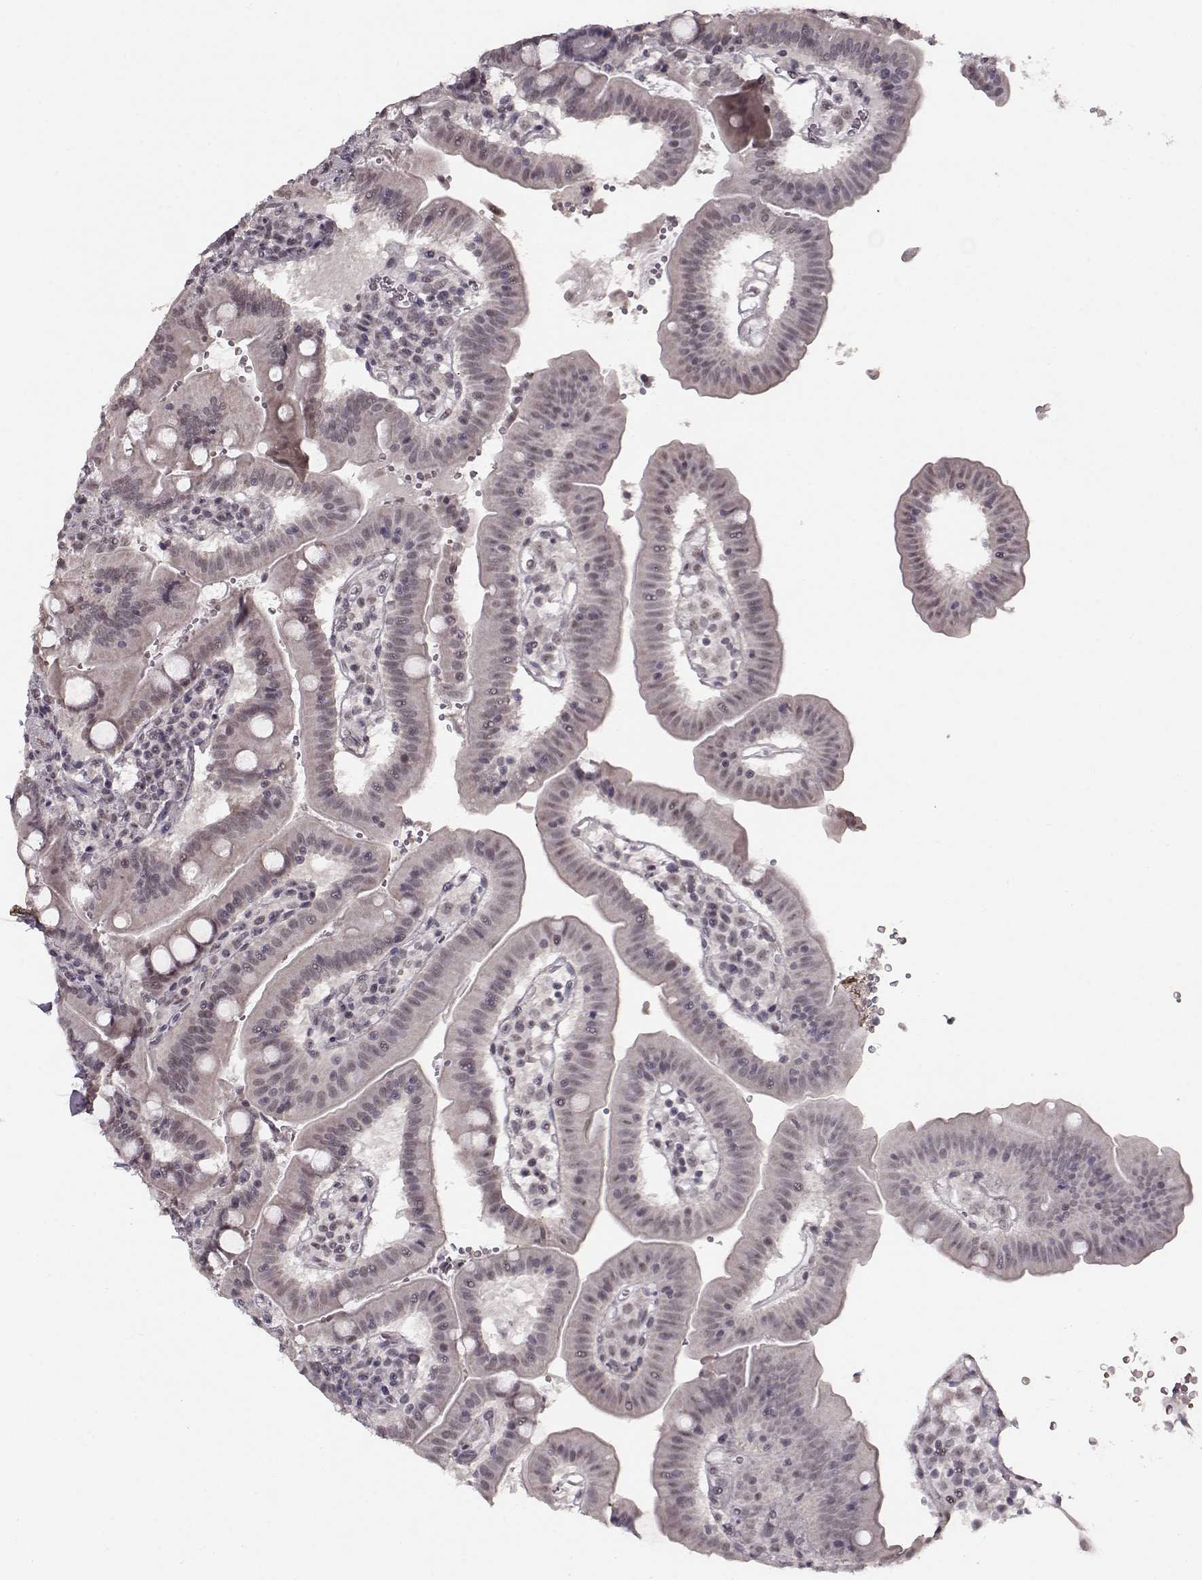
{"staining": {"intensity": "negative", "quantity": "none", "location": "none"}, "tissue": "duodenum", "cell_type": "Glandular cells", "image_type": "normal", "snomed": [{"axis": "morphology", "description": "Normal tissue, NOS"}, {"axis": "topography", "description": "Duodenum"}], "caption": "IHC of normal human duodenum exhibits no staining in glandular cells. (Stains: DAB immunohistochemistry with hematoxylin counter stain, Microscopy: brightfield microscopy at high magnification).", "gene": "PCP4", "patient": {"sex": "female", "age": 62}}